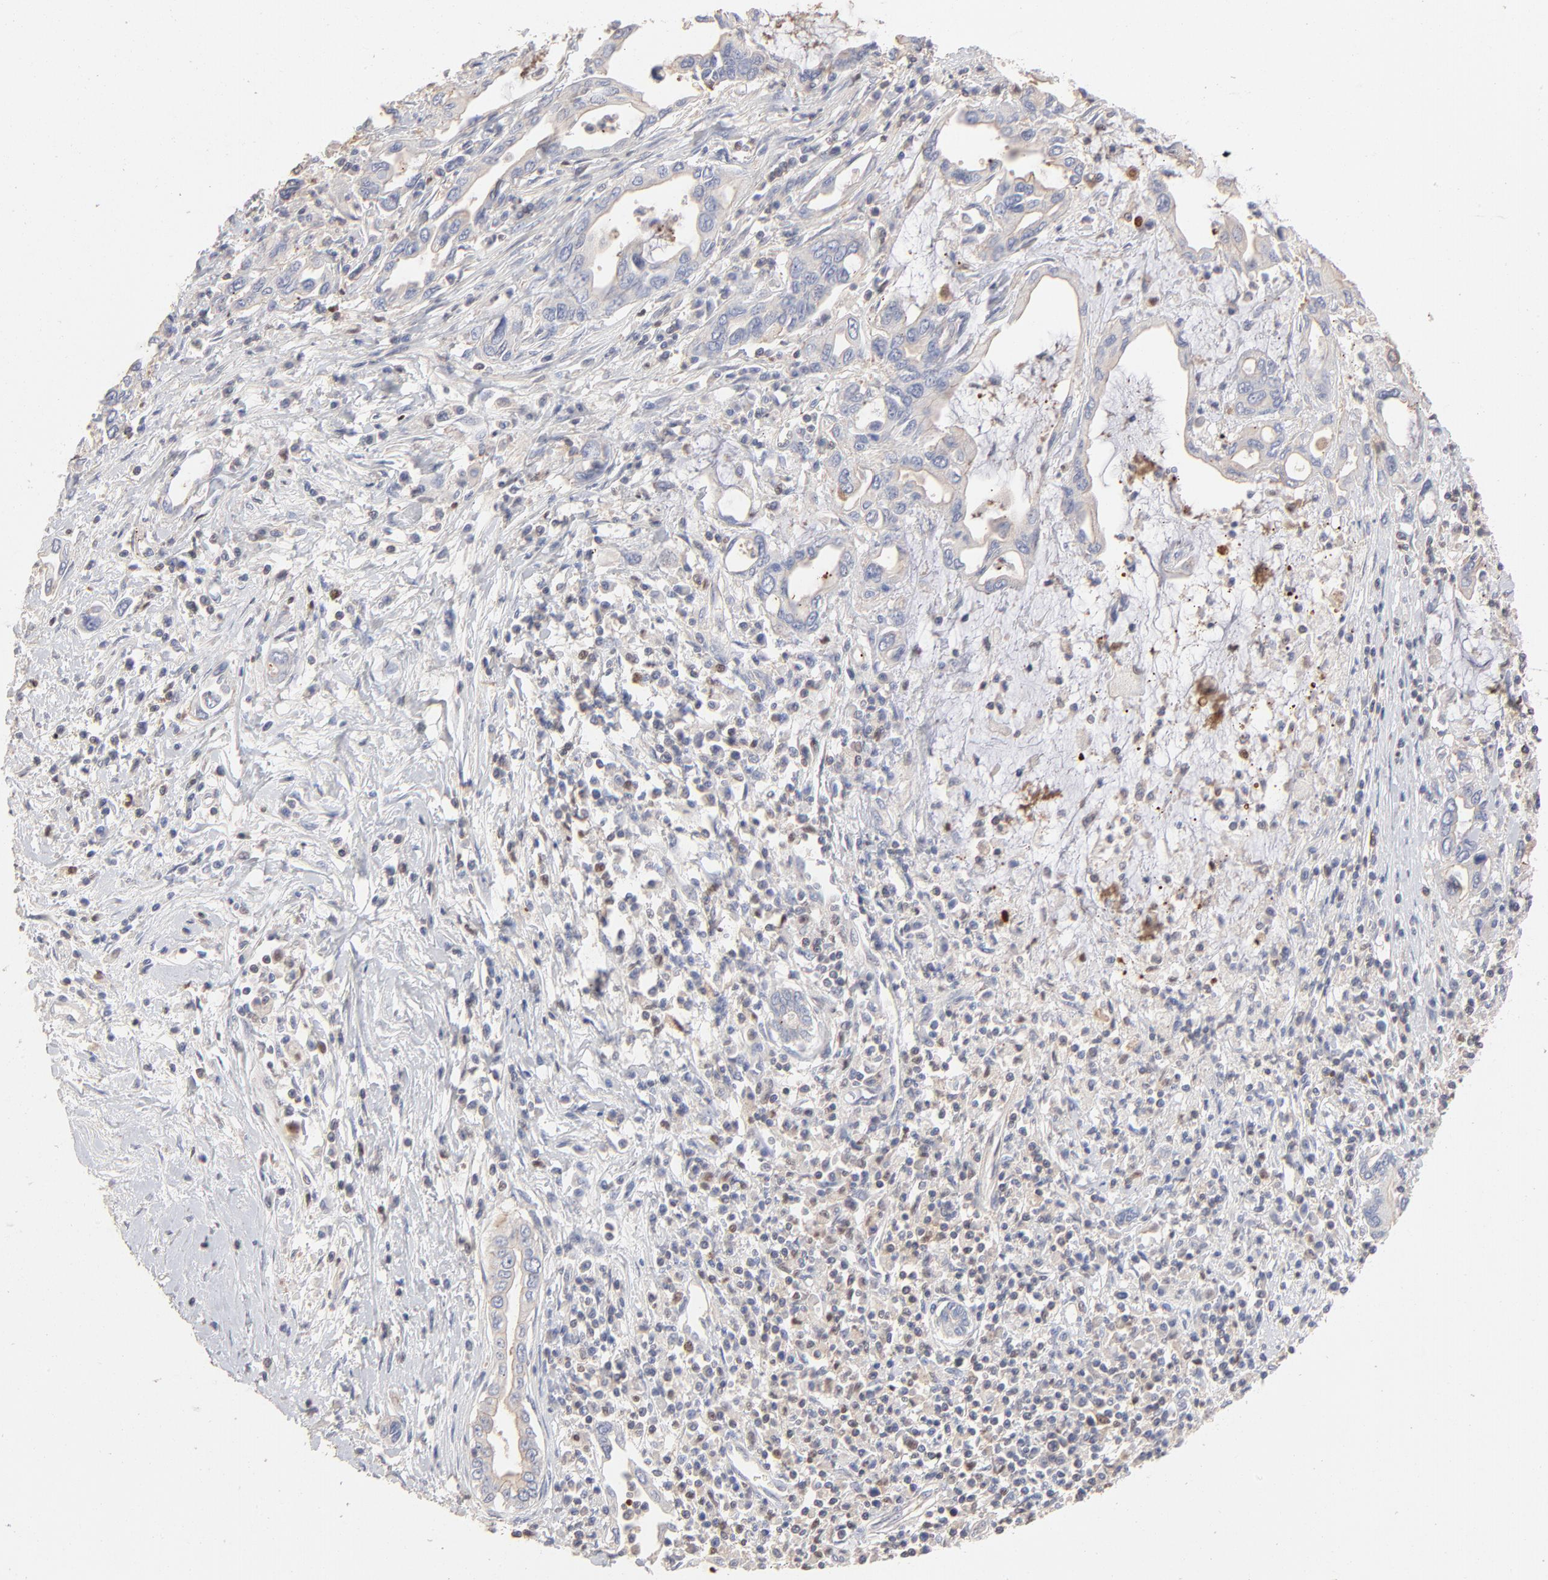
{"staining": {"intensity": "negative", "quantity": "none", "location": "none"}, "tissue": "pancreatic cancer", "cell_type": "Tumor cells", "image_type": "cancer", "snomed": [{"axis": "morphology", "description": "Adenocarcinoma, NOS"}, {"axis": "topography", "description": "Pancreas"}], "caption": "Immunohistochemistry (IHC) micrograph of neoplastic tissue: human pancreatic cancer stained with DAB (3,3'-diaminobenzidine) demonstrates no significant protein staining in tumor cells.", "gene": "ARHGEF6", "patient": {"sex": "female", "age": 57}}